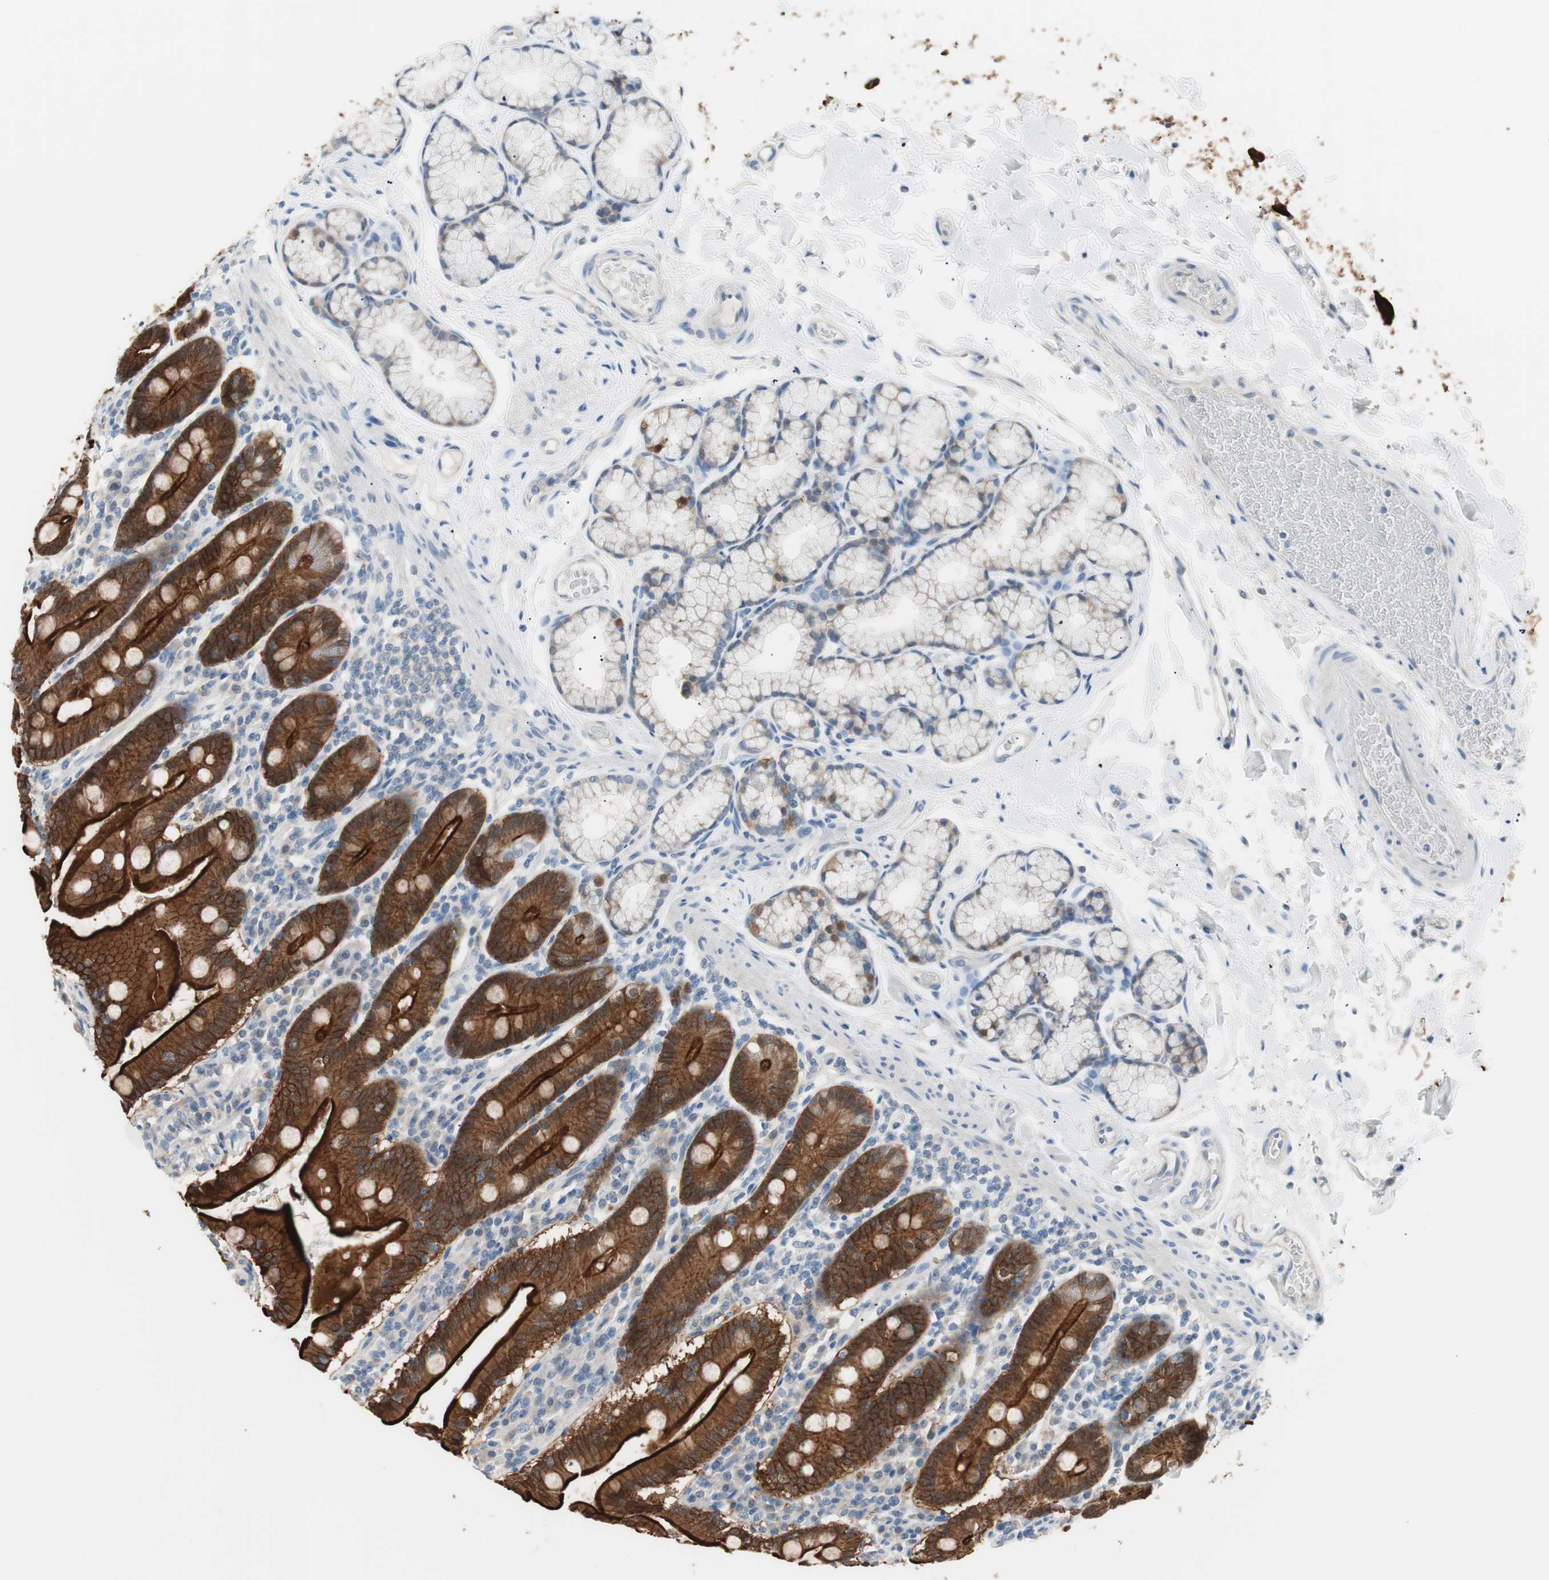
{"staining": {"intensity": "strong", "quantity": ">75%", "location": "cytoplasmic/membranous"}, "tissue": "duodenum", "cell_type": "Glandular cells", "image_type": "normal", "snomed": [{"axis": "morphology", "description": "Normal tissue, NOS"}, {"axis": "topography", "description": "Small intestine, NOS"}], "caption": "IHC staining of unremarkable duodenum, which exhibits high levels of strong cytoplasmic/membranous expression in approximately >75% of glandular cells indicating strong cytoplasmic/membranous protein expression. The staining was performed using DAB (3,3'-diaminobenzidine) (brown) for protein detection and nuclei were counterstained in hematoxylin (blue).", "gene": "VIL1", "patient": {"sex": "female", "age": 71}}